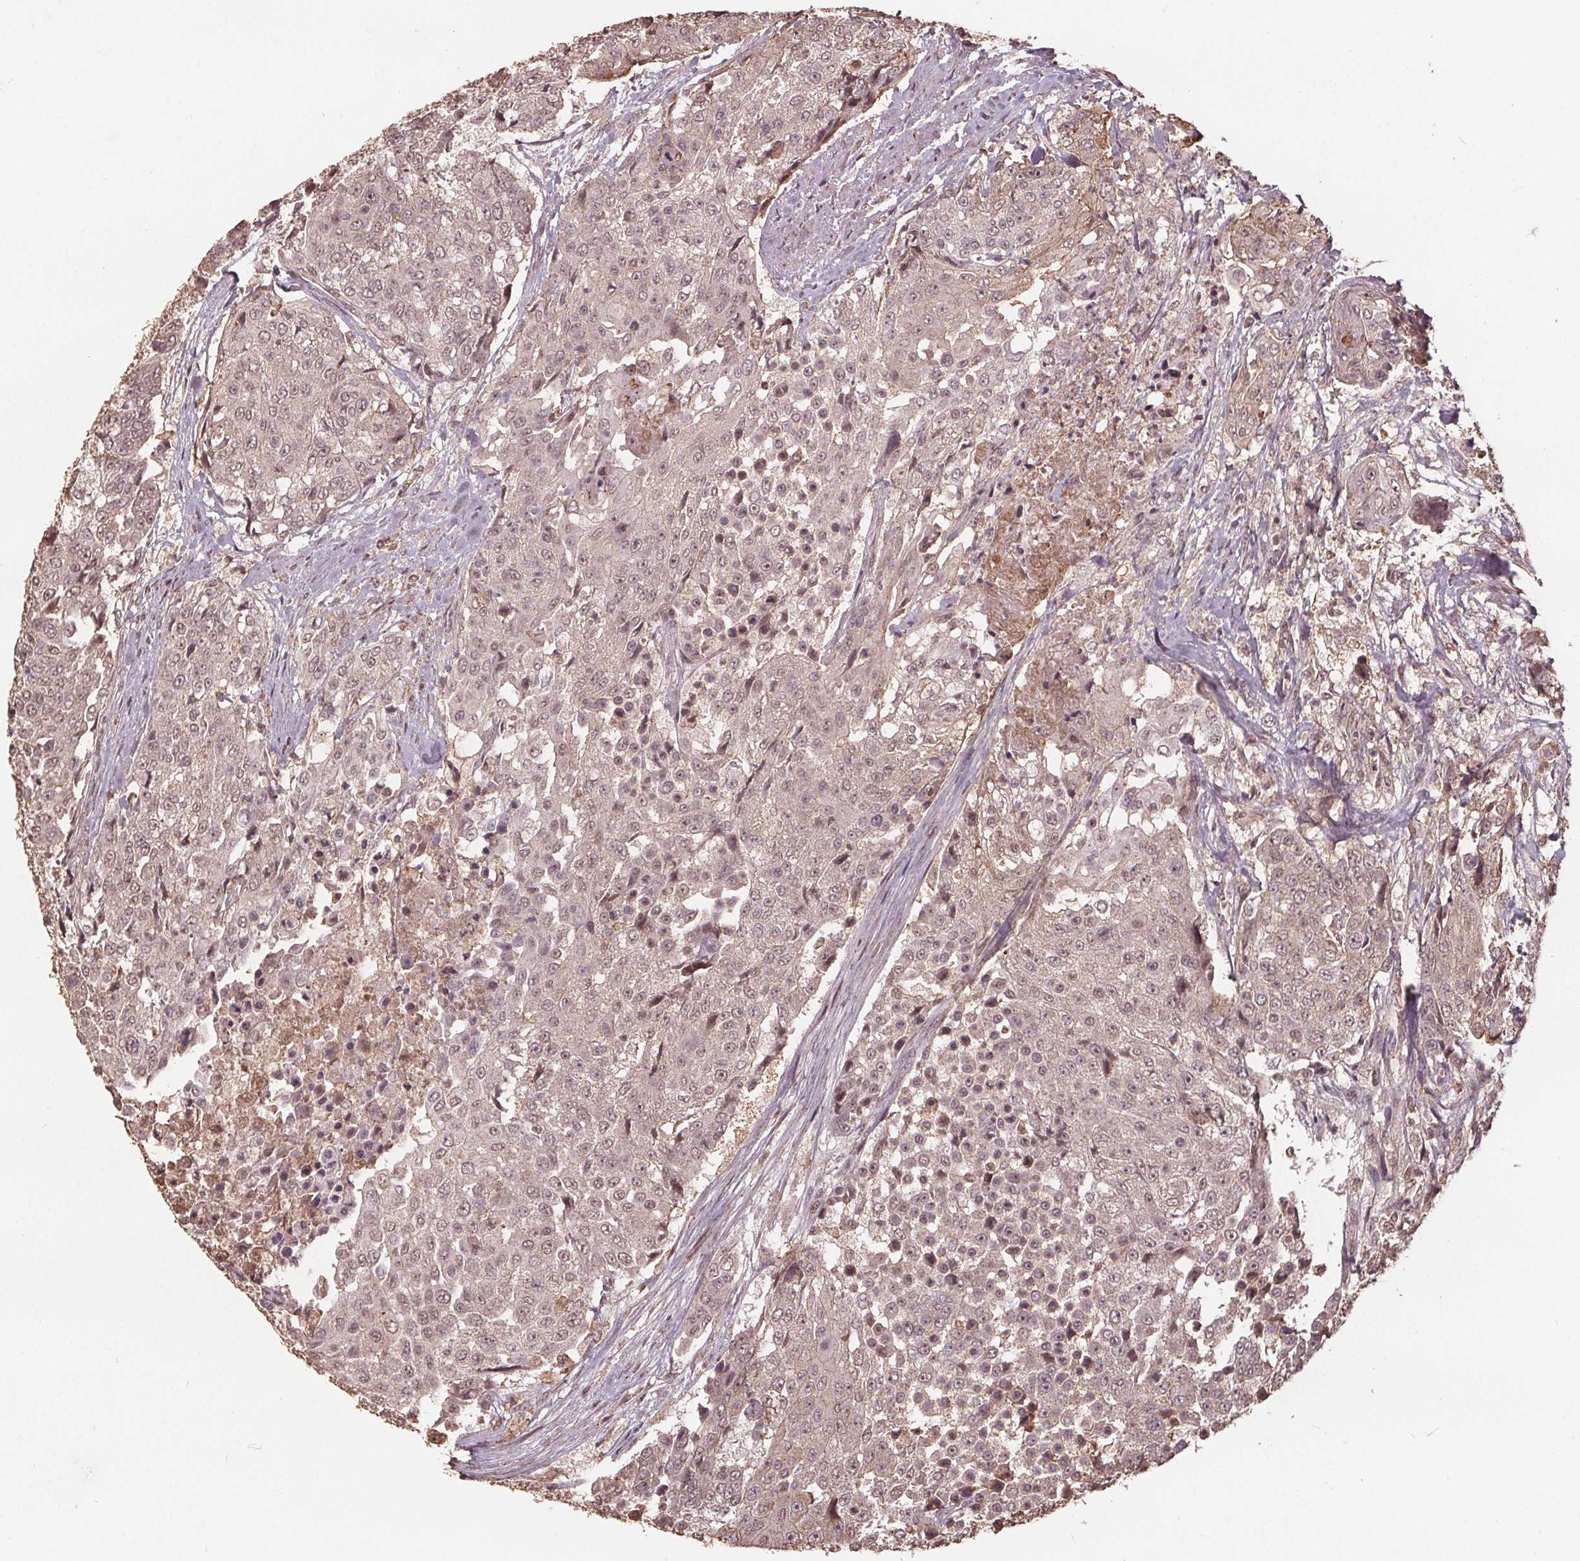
{"staining": {"intensity": "weak", "quantity": "25%-75%", "location": "nuclear"}, "tissue": "urothelial cancer", "cell_type": "Tumor cells", "image_type": "cancer", "snomed": [{"axis": "morphology", "description": "Urothelial carcinoma, High grade"}, {"axis": "topography", "description": "Urinary bladder"}], "caption": "Weak nuclear expression for a protein is appreciated in approximately 25%-75% of tumor cells of urothelial carcinoma (high-grade) using immunohistochemistry.", "gene": "DSG3", "patient": {"sex": "female", "age": 63}}